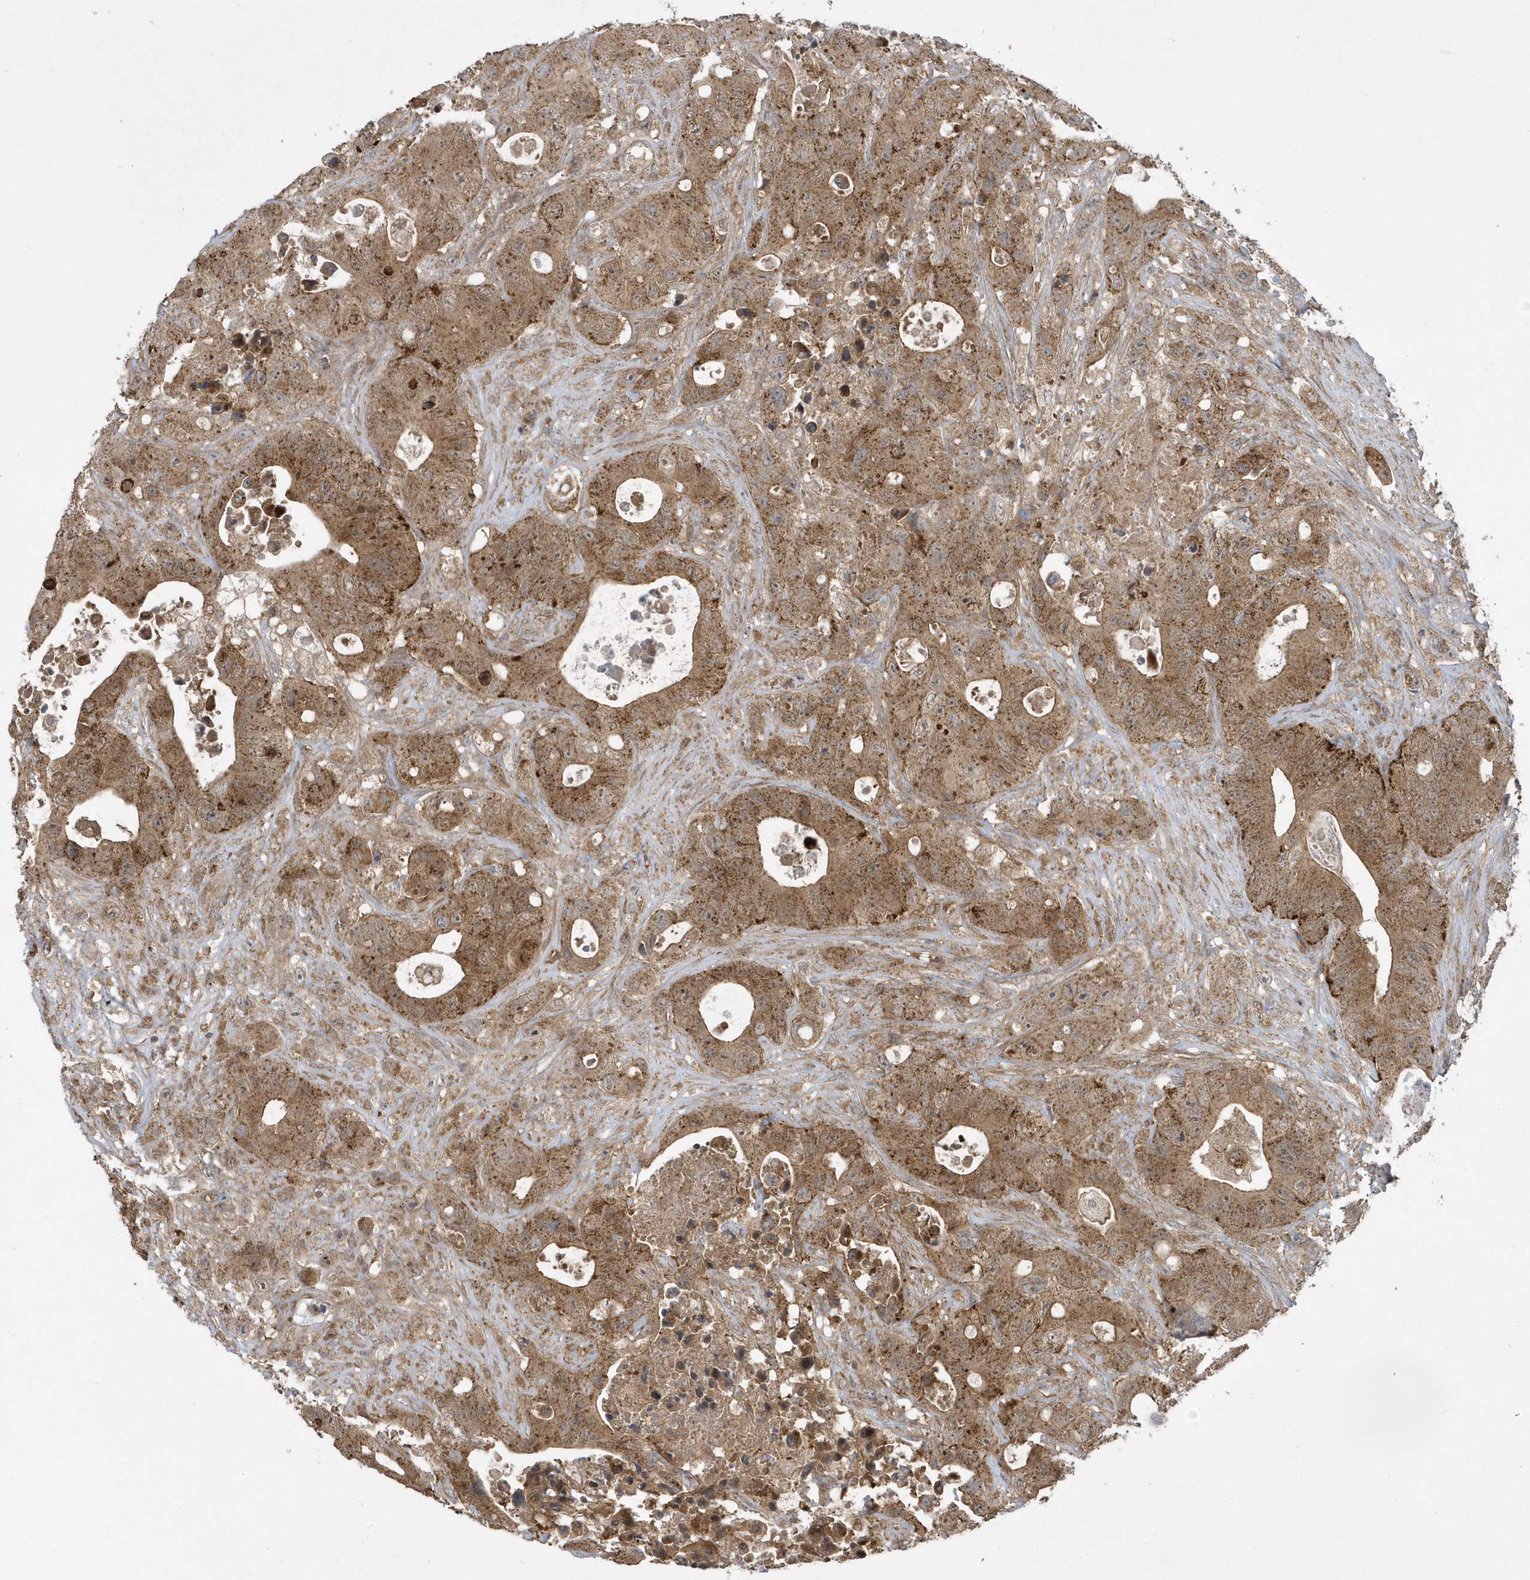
{"staining": {"intensity": "moderate", "quantity": ">75%", "location": "cytoplasmic/membranous"}, "tissue": "colorectal cancer", "cell_type": "Tumor cells", "image_type": "cancer", "snomed": [{"axis": "morphology", "description": "Adenocarcinoma, NOS"}, {"axis": "topography", "description": "Colon"}], "caption": "Human colorectal cancer (adenocarcinoma) stained with a brown dye shows moderate cytoplasmic/membranous positive positivity in approximately >75% of tumor cells.", "gene": "STAMBP", "patient": {"sex": "female", "age": 46}}